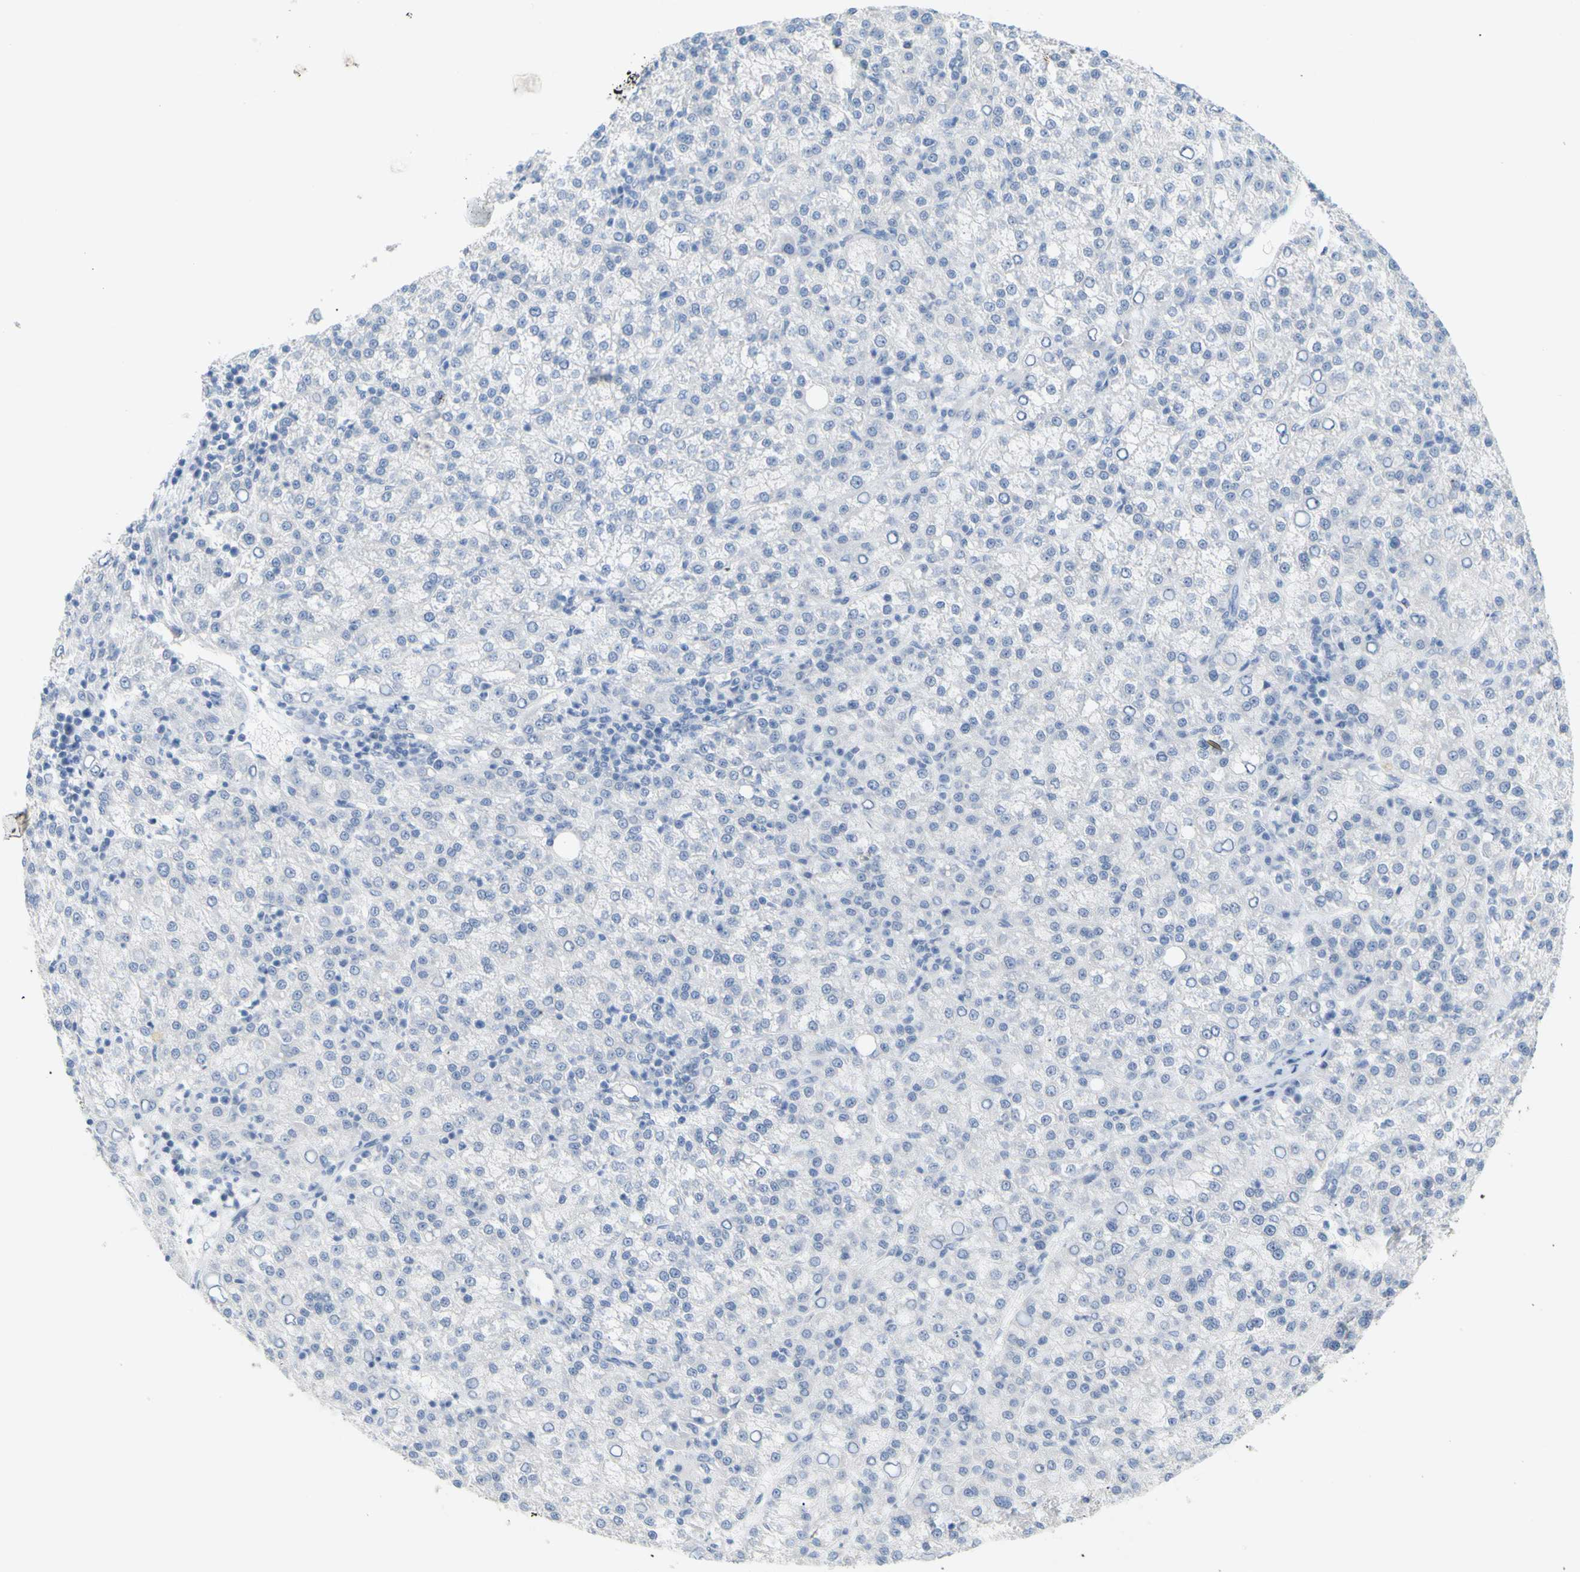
{"staining": {"intensity": "negative", "quantity": "none", "location": "none"}, "tissue": "liver cancer", "cell_type": "Tumor cells", "image_type": "cancer", "snomed": [{"axis": "morphology", "description": "Carcinoma, Hepatocellular, NOS"}, {"axis": "topography", "description": "Liver"}], "caption": "This is a image of immunohistochemistry (IHC) staining of liver hepatocellular carcinoma, which shows no positivity in tumor cells. The staining is performed using DAB (3,3'-diaminobenzidine) brown chromogen with nuclei counter-stained in using hematoxylin.", "gene": "OPN1SW", "patient": {"sex": "female", "age": 58}}